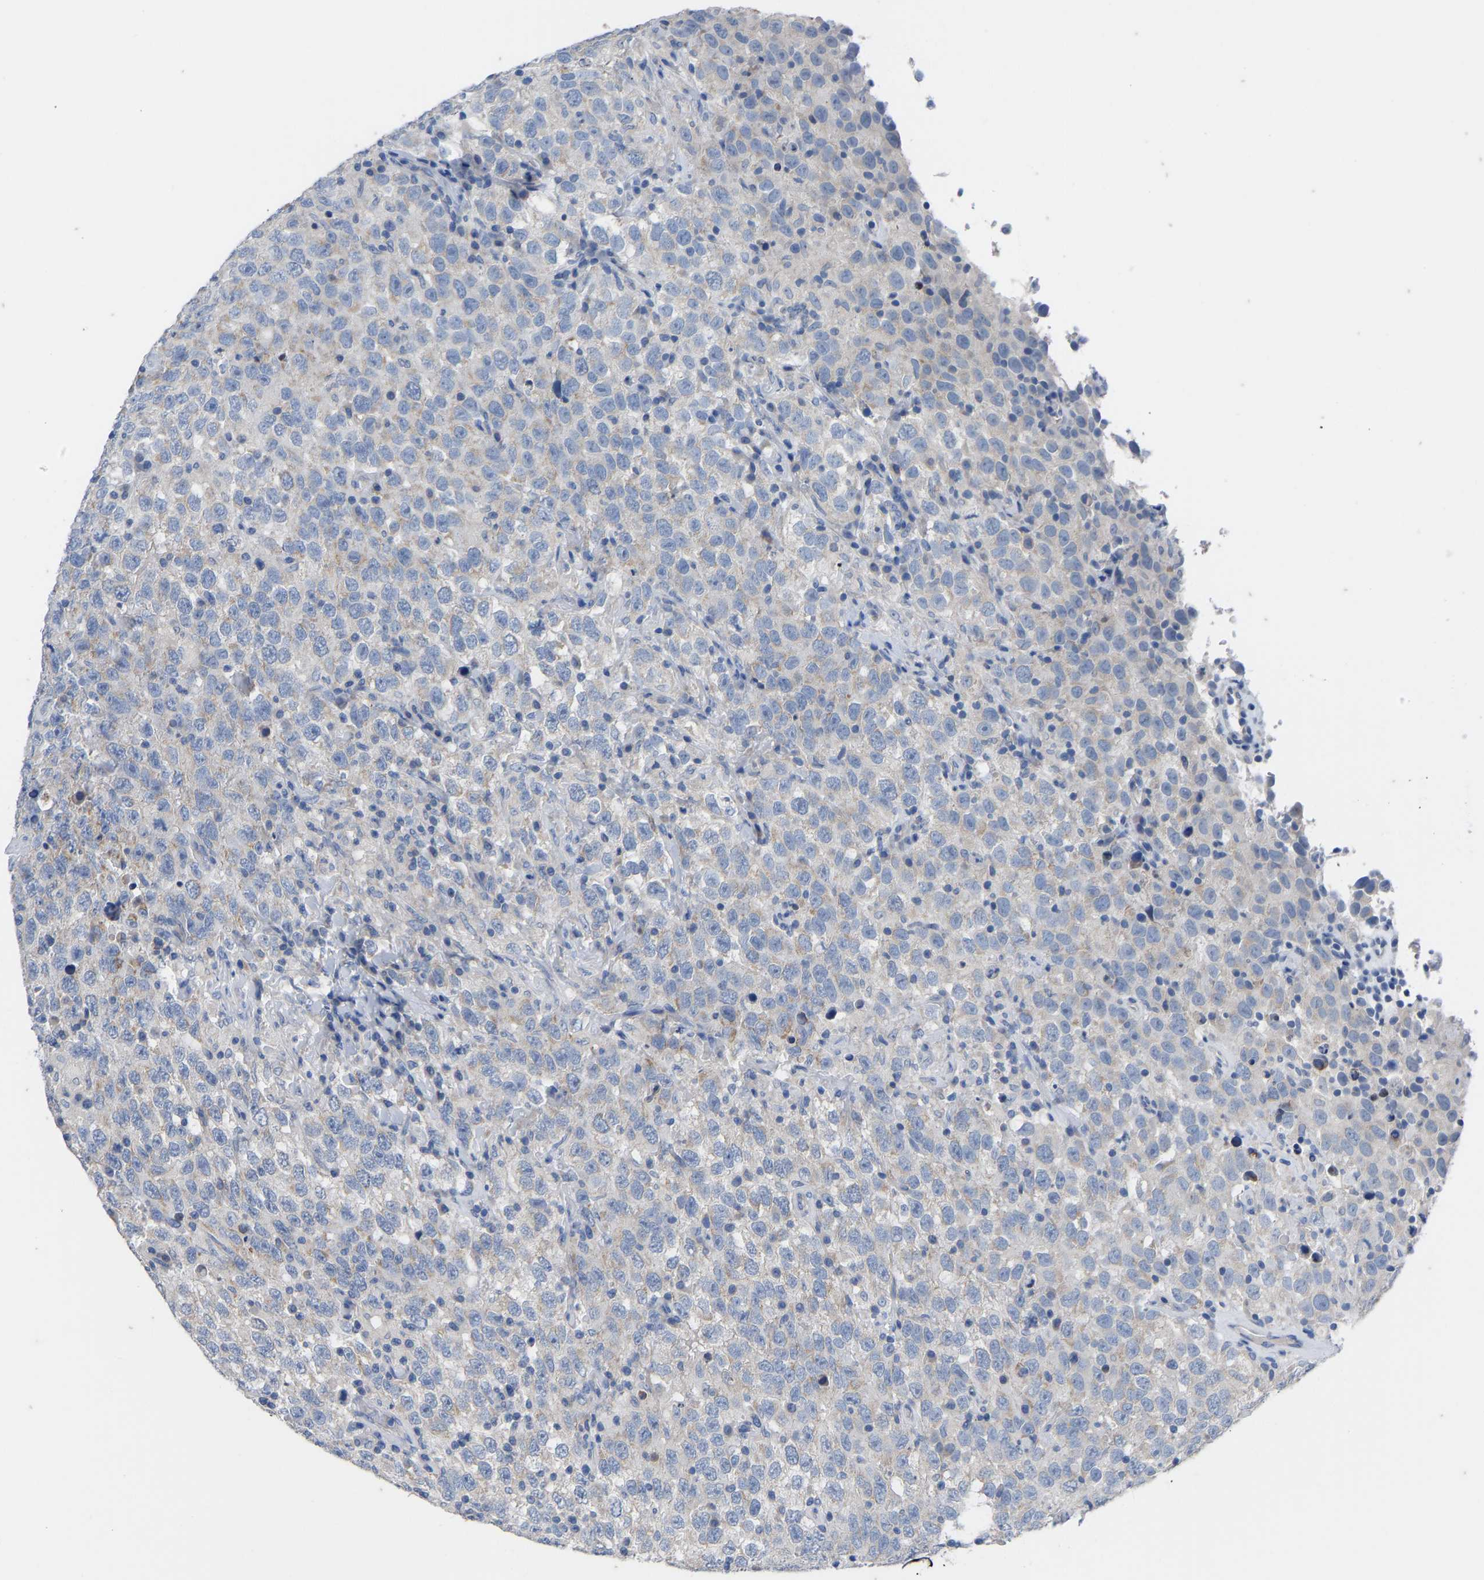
{"staining": {"intensity": "negative", "quantity": "none", "location": "none"}, "tissue": "testis cancer", "cell_type": "Tumor cells", "image_type": "cancer", "snomed": [{"axis": "morphology", "description": "Seminoma, NOS"}, {"axis": "topography", "description": "Testis"}], "caption": "This is an immunohistochemistry histopathology image of human testis seminoma. There is no staining in tumor cells.", "gene": "OLIG2", "patient": {"sex": "male", "age": 41}}